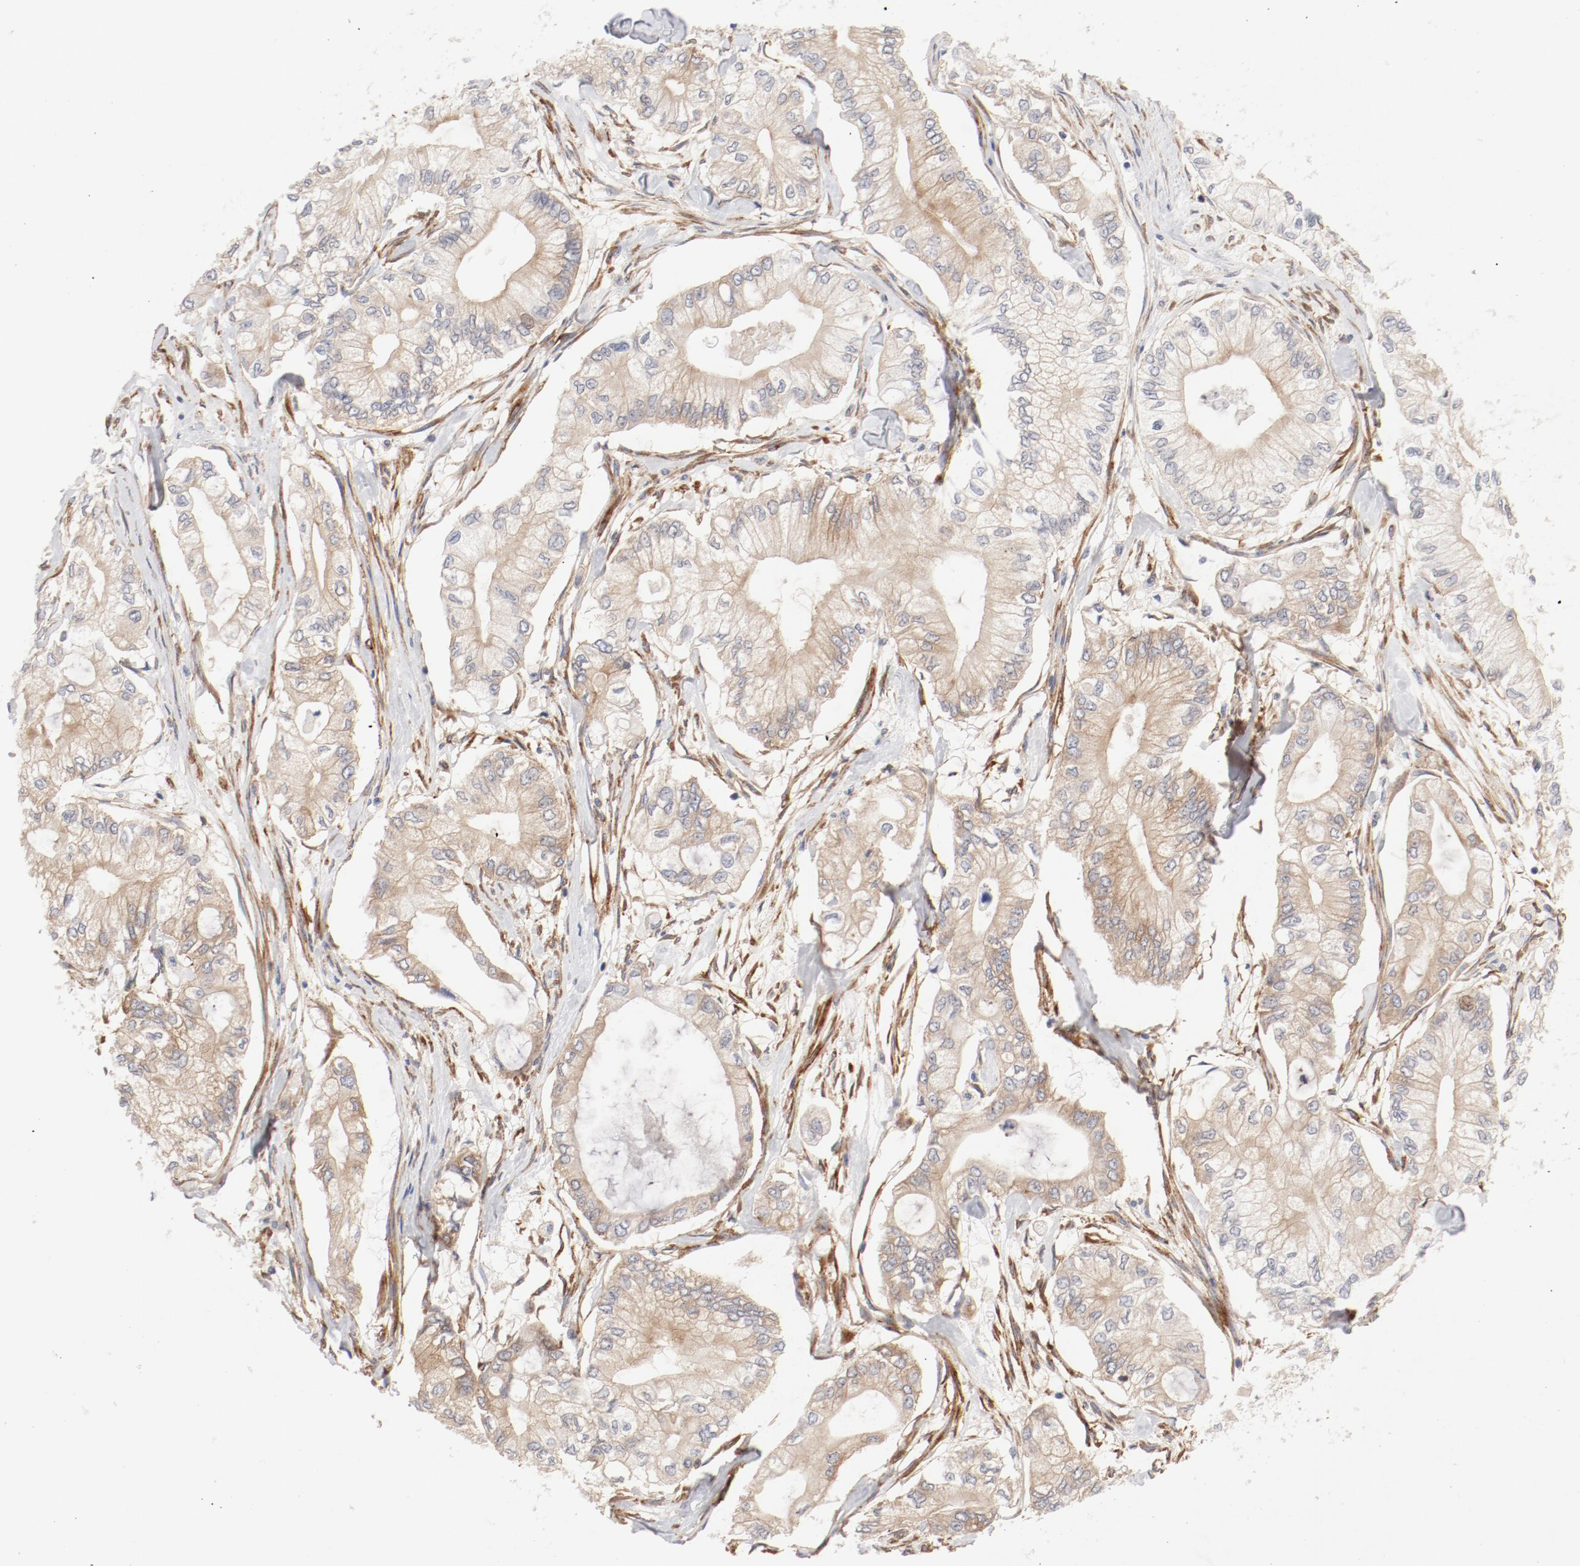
{"staining": {"intensity": "weak", "quantity": ">75%", "location": "cytoplasmic/membranous"}, "tissue": "pancreatic cancer", "cell_type": "Tumor cells", "image_type": "cancer", "snomed": [{"axis": "morphology", "description": "Adenocarcinoma, NOS"}, {"axis": "topography", "description": "Pancreas"}], "caption": "Weak cytoplasmic/membranous protein staining is present in approximately >75% of tumor cells in pancreatic cancer (adenocarcinoma). (IHC, brightfield microscopy, high magnification).", "gene": "AP2A1", "patient": {"sex": "male", "age": 79}}